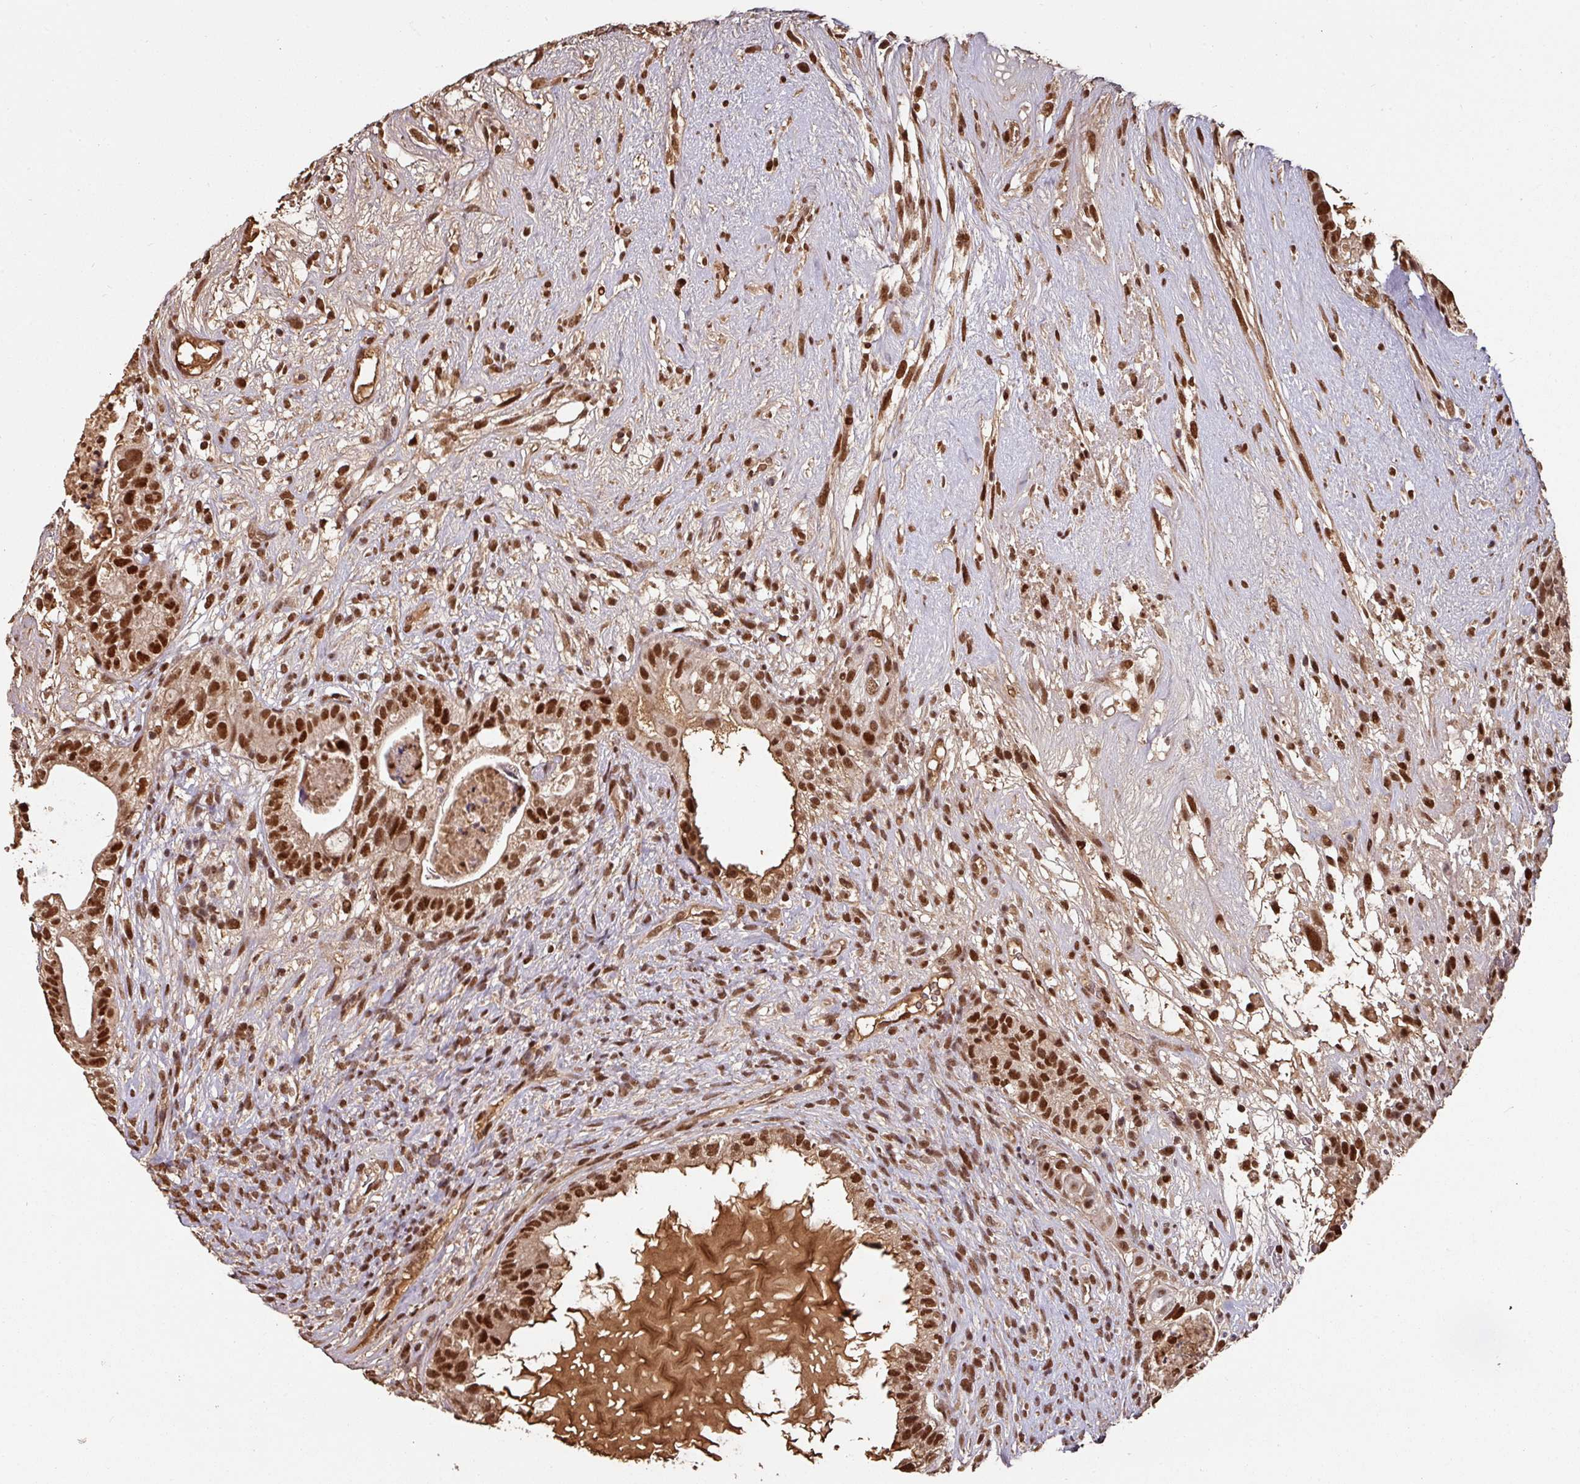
{"staining": {"intensity": "strong", "quantity": ">75%", "location": "nuclear"}, "tissue": "testis cancer", "cell_type": "Tumor cells", "image_type": "cancer", "snomed": [{"axis": "morphology", "description": "Seminoma, NOS"}, {"axis": "morphology", "description": "Carcinoma, Embryonal, NOS"}, {"axis": "topography", "description": "Testis"}], "caption": "Testis cancer (embryonal carcinoma) tissue demonstrates strong nuclear positivity in approximately >75% of tumor cells, visualized by immunohistochemistry.", "gene": "POLD1", "patient": {"sex": "male", "age": 41}}